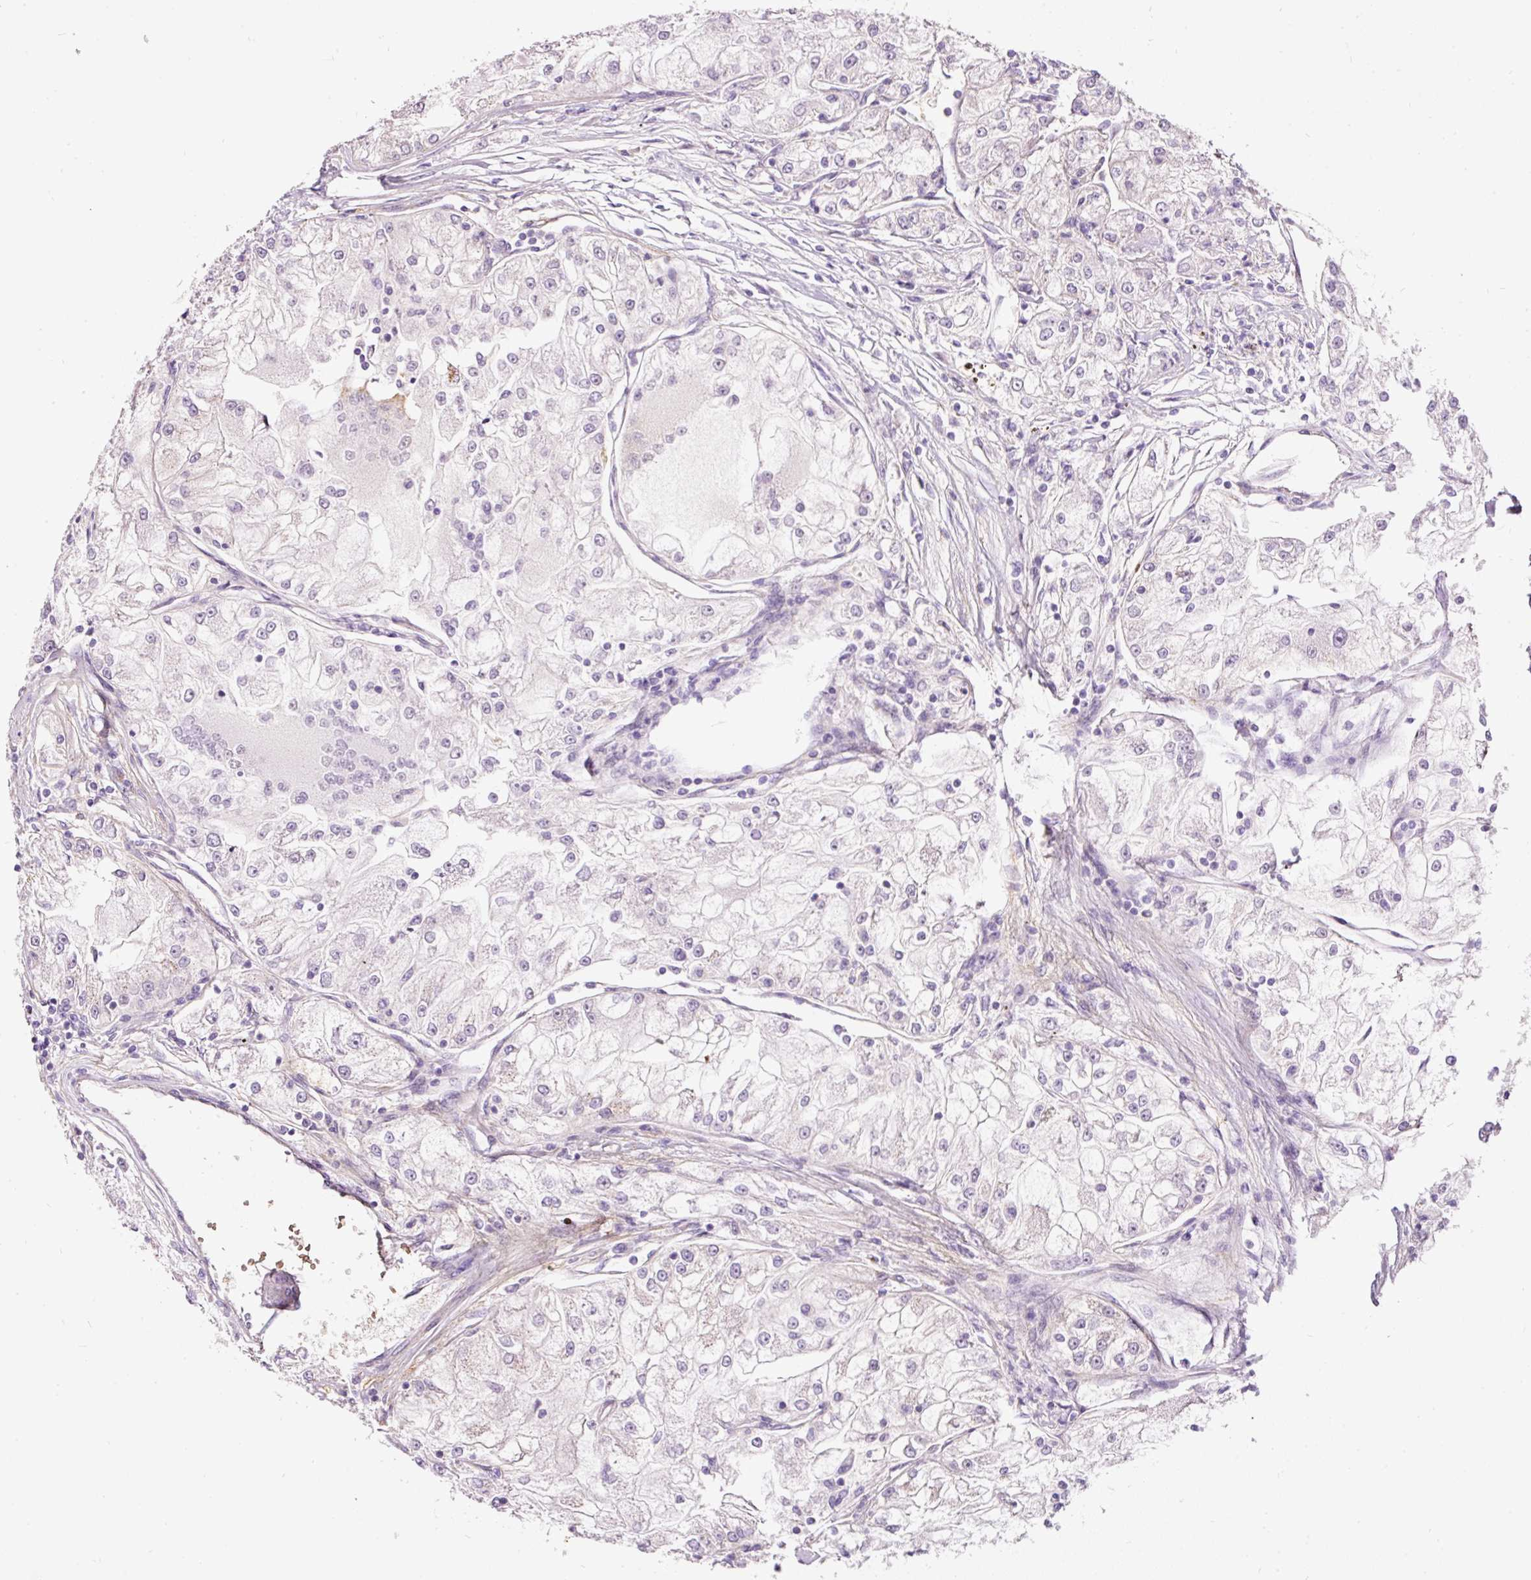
{"staining": {"intensity": "negative", "quantity": "none", "location": "none"}, "tissue": "renal cancer", "cell_type": "Tumor cells", "image_type": "cancer", "snomed": [{"axis": "morphology", "description": "Adenocarcinoma, NOS"}, {"axis": "topography", "description": "Kidney"}], "caption": "Tumor cells are negative for protein expression in human renal cancer (adenocarcinoma).", "gene": "PRRC2A", "patient": {"sex": "female", "age": 72}}